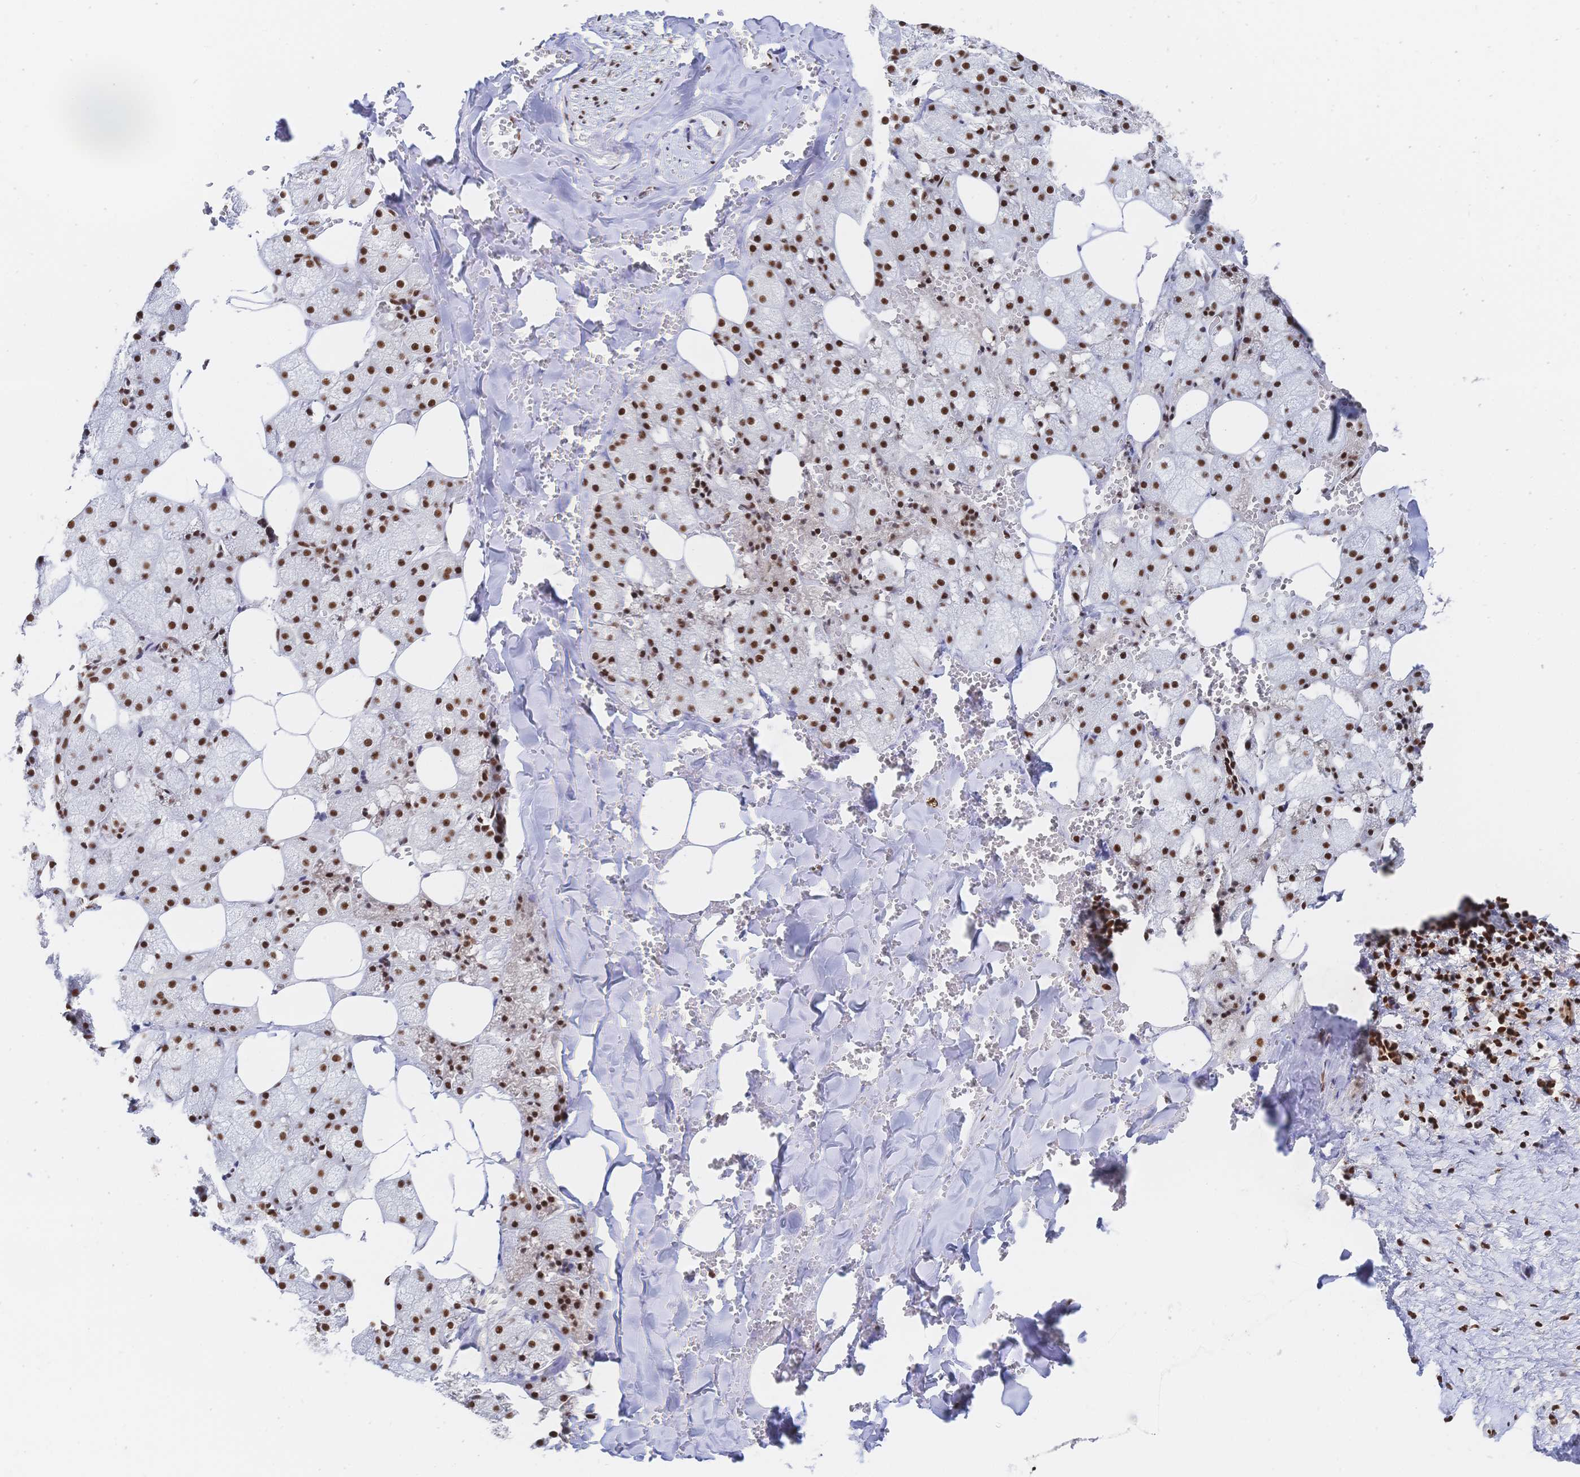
{"staining": {"intensity": "strong", "quantity": ">75%", "location": "nuclear"}, "tissue": "salivary gland", "cell_type": "Glandular cells", "image_type": "normal", "snomed": [{"axis": "morphology", "description": "Normal tissue, NOS"}, {"axis": "topography", "description": "Salivary gland"}, {"axis": "topography", "description": "Peripheral nerve tissue"}], "caption": "Protein expression analysis of normal salivary gland displays strong nuclear positivity in approximately >75% of glandular cells. (DAB (3,3'-diaminobenzidine) IHC, brown staining for protein, blue staining for nuclei).", "gene": "SRSF1", "patient": {"sex": "male", "age": 38}}